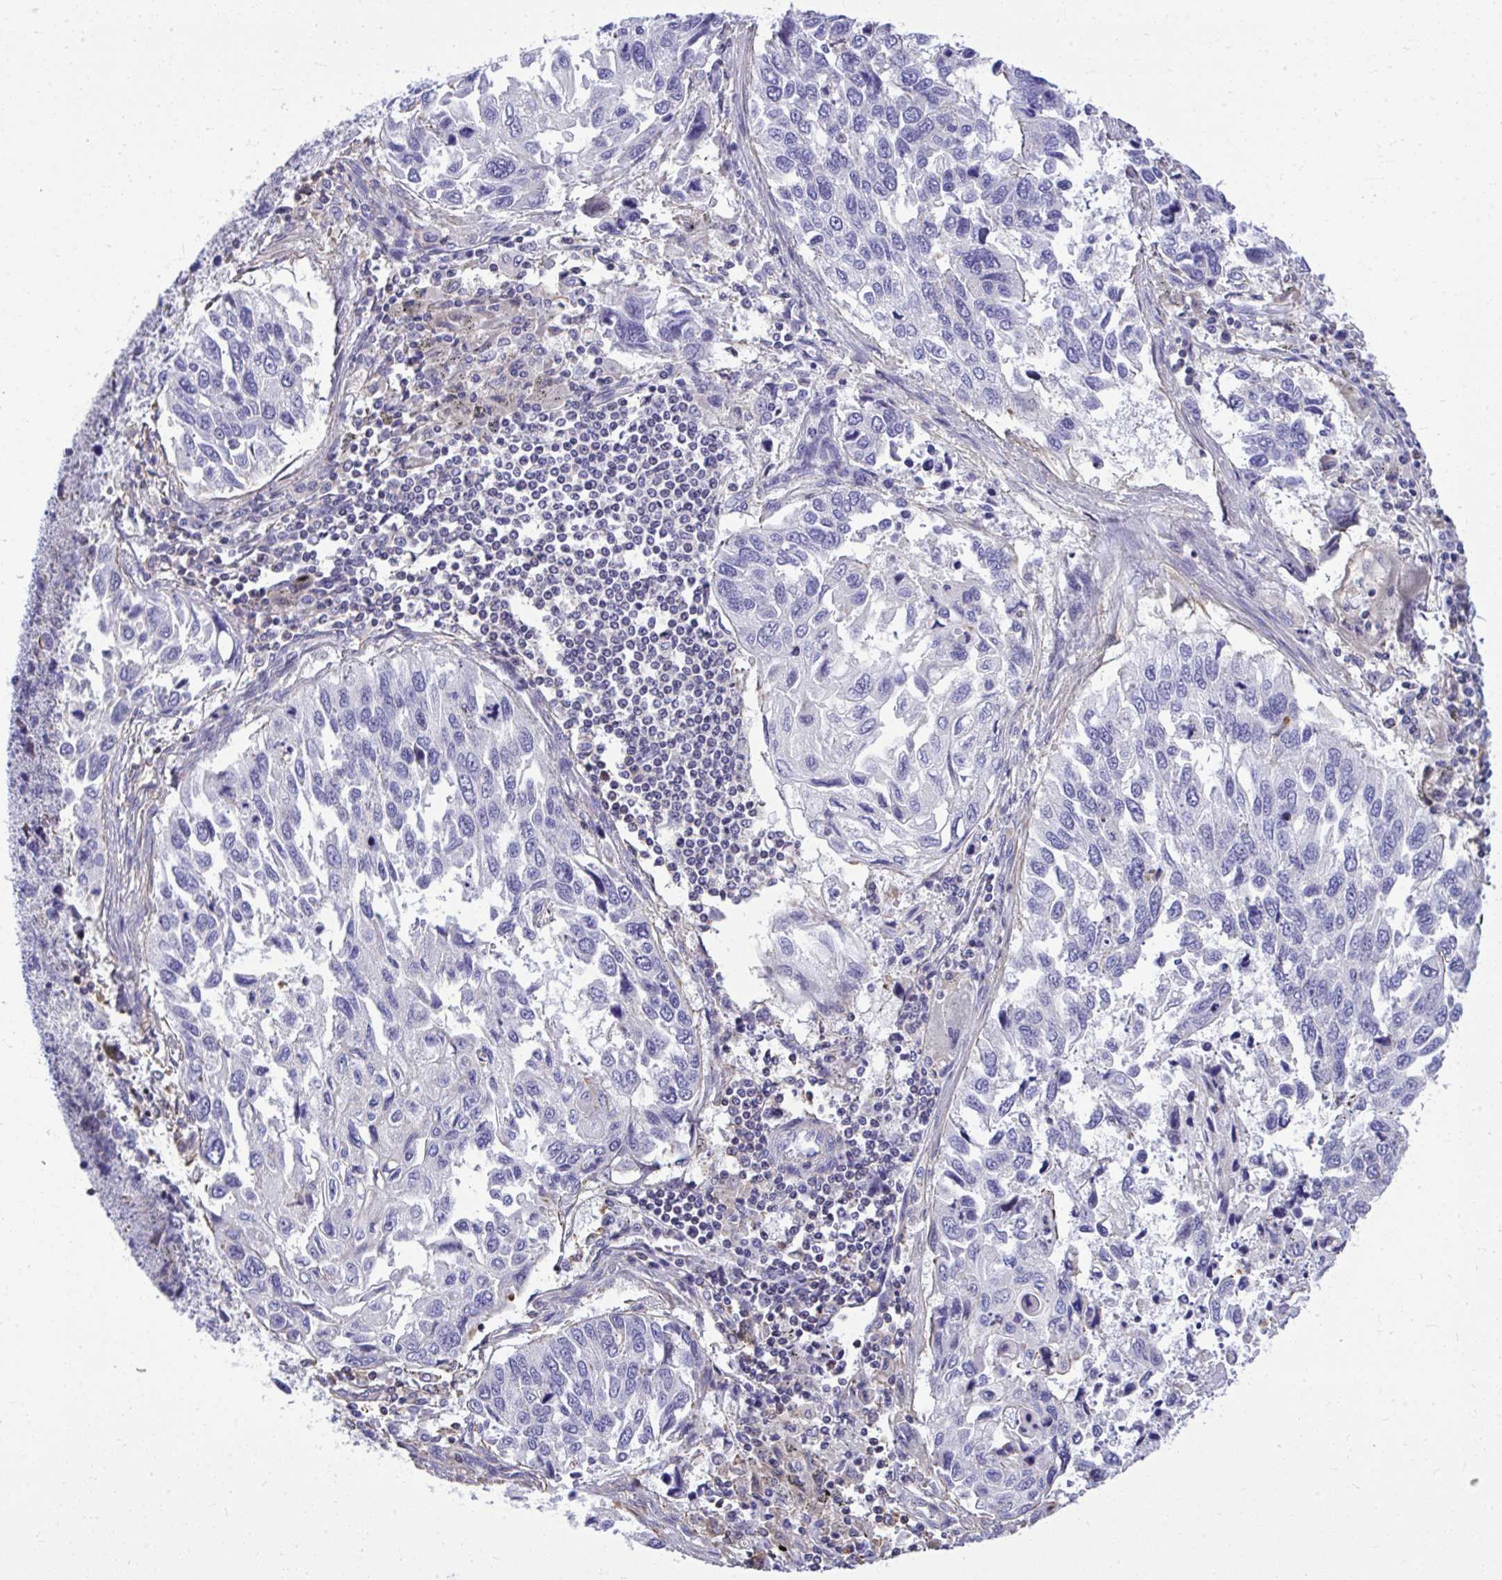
{"staining": {"intensity": "negative", "quantity": "none", "location": "none"}, "tissue": "lung cancer", "cell_type": "Tumor cells", "image_type": "cancer", "snomed": [{"axis": "morphology", "description": "Squamous cell carcinoma, NOS"}, {"axis": "topography", "description": "Lung"}], "caption": "Immunohistochemistry image of neoplastic tissue: lung squamous cell carcinoma stained with DAB exhibits no significant protein expression in tumor cells.", "gene": "GRK4", "patient": {"sex": "male", "age": 62}}